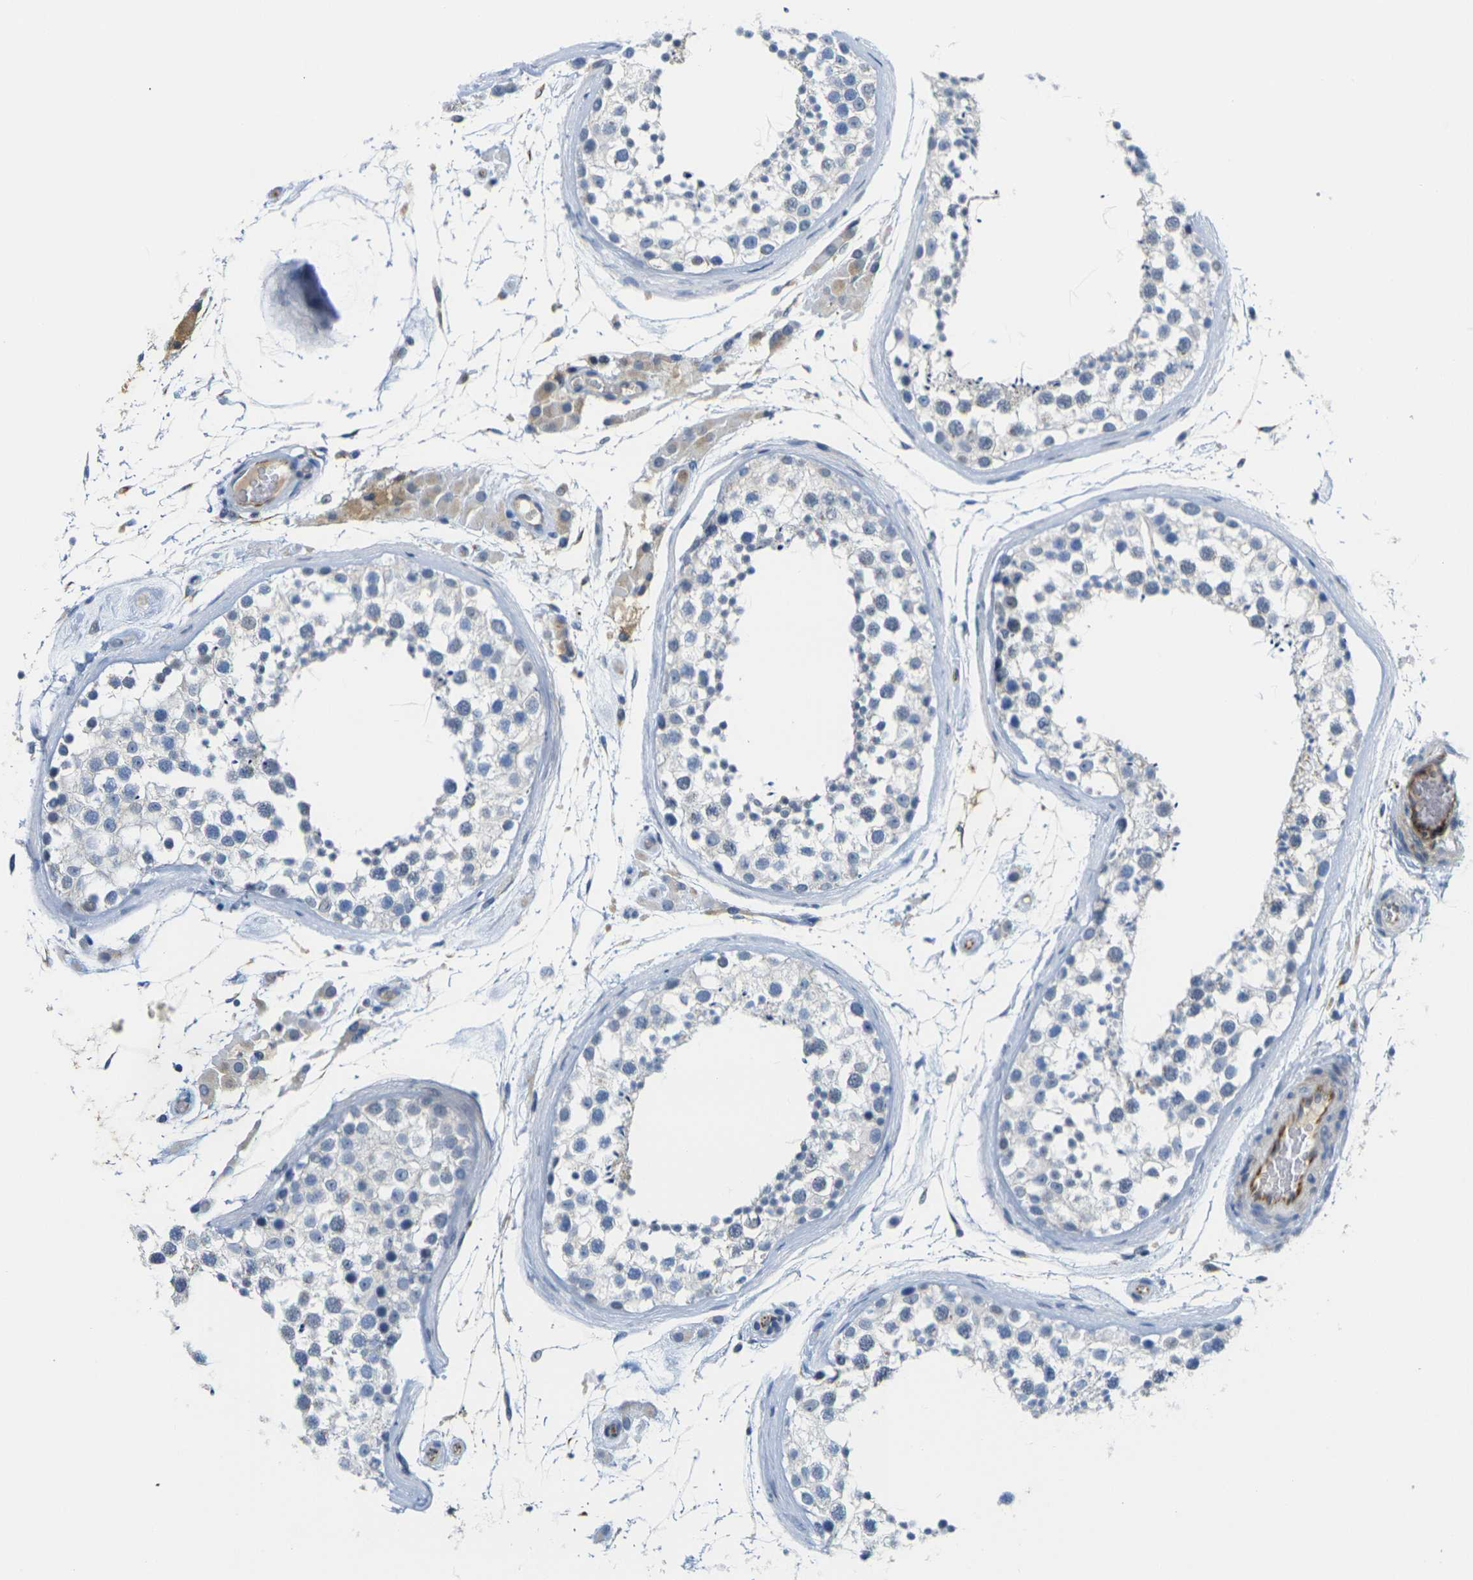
{"staining": {"intensity": "negative", "quantity": "none", "location": "none"}, "tissue": "testis", "cell_type": "Cells in seminiferous ducts", "image_type": "normal", "snomed": [{"axis": "morphology", "description": "Normal tissue, NOS"}, {"axis": "topography", "description": "Testis"}], "caption": "Photomicrograph shows no significant protein expression in cells in seminiferous ducts of benign testis.", "gene": "OTOF", "patient": {"sex": "male", "age": 46}}